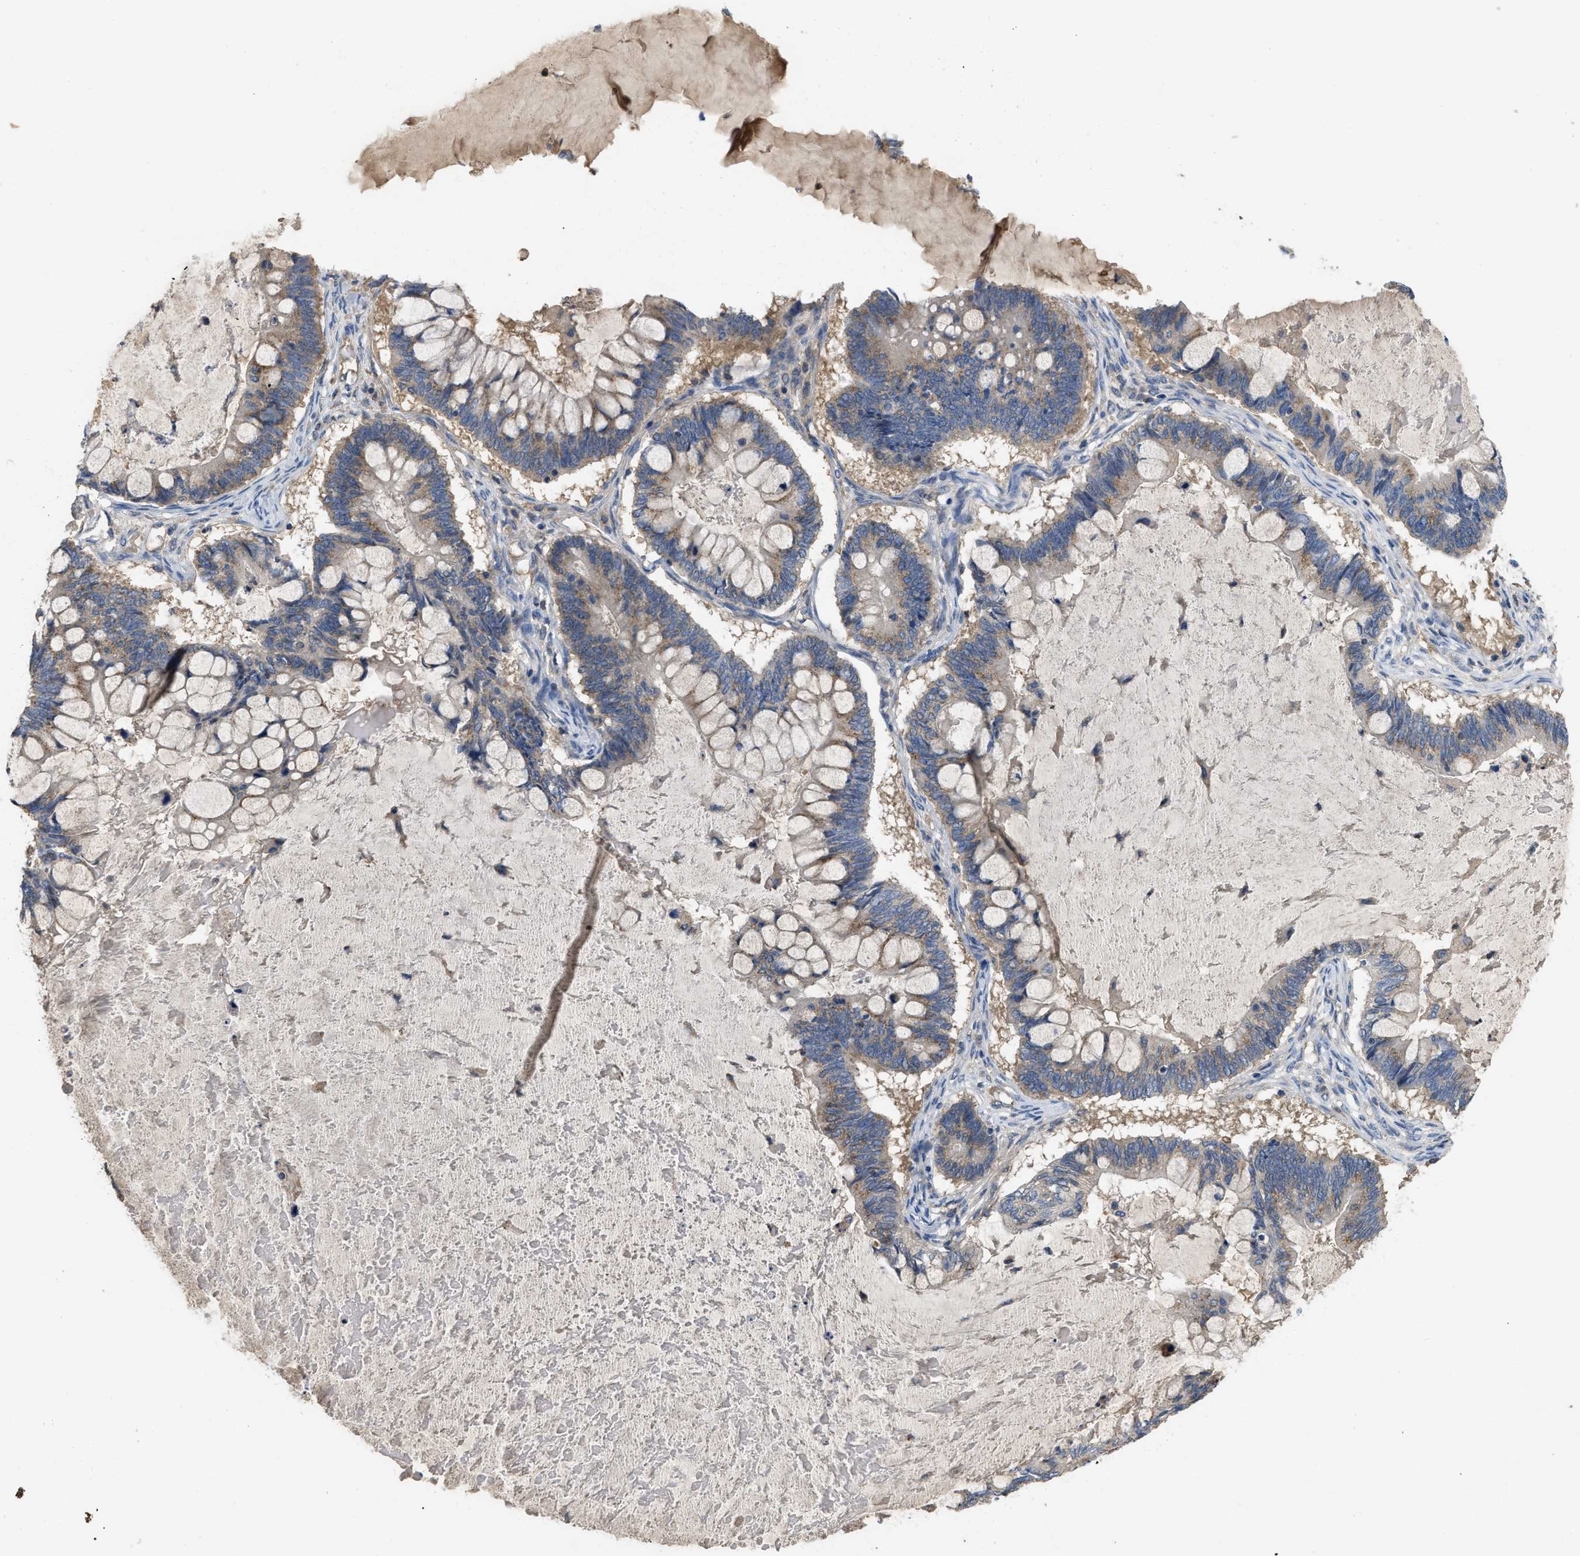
{"staining": {"intensity": "weak", "quantity": ">75%", "location": "cytoplasmic/membranous"}, "tissue": "ovarian cancer", "cell_type": "Tumor cells", "image_type": "cancer", "snomed": [{"axis": "morphology", "description": "Cystadenocarcinoma, mucinous, NOS"}, {"axis": "topography", "description": "Ovary"}], "caption": "Immunohistochemical staining of ovarian cancer reveals low levels of weak cytoplasmic/membranous positivity in about >75% of tumor cells.", "gene": "RNF216", "patient": {"sex": "female", "age": 61}}